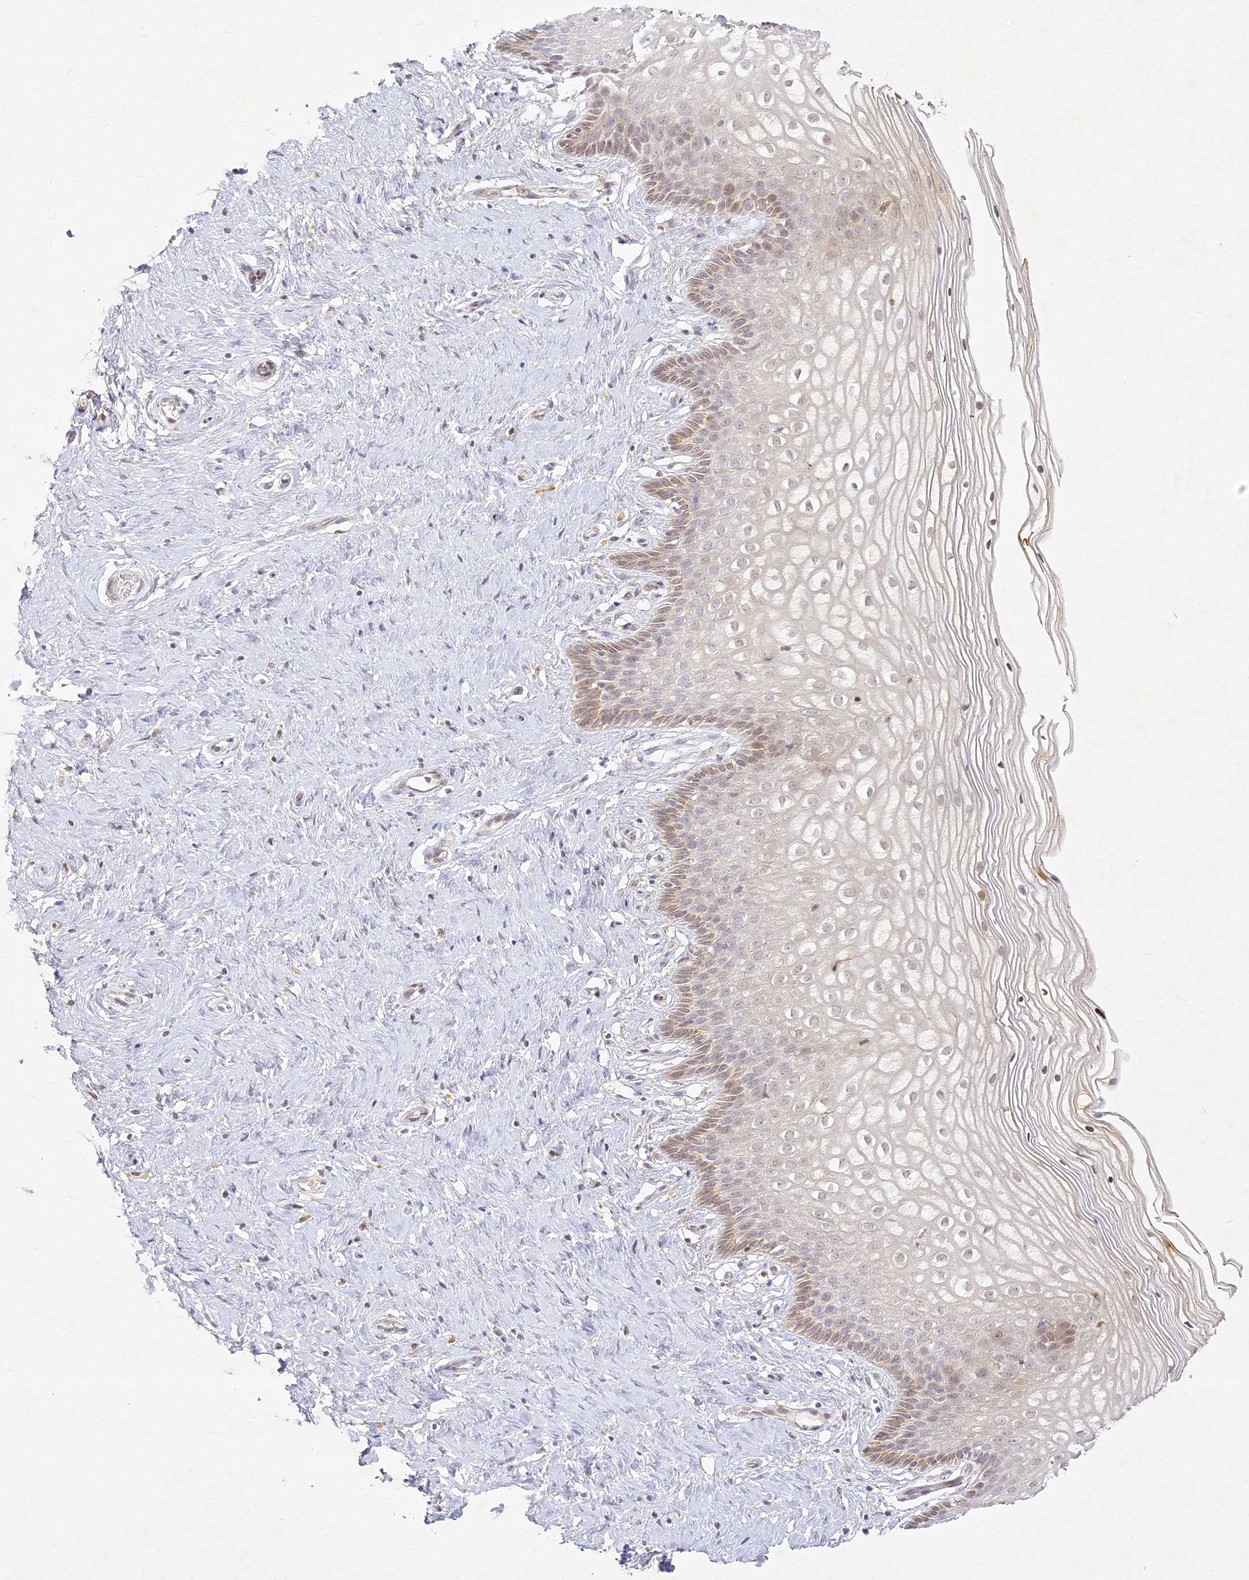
{"staining": {"intensity": "moderate", "quantity": "25%-75%", "location": "cytoplasmic/membranous"}, "tissue": "cervix", "cell_type": "Glandular cells", "image_type": "normal", "snomed": [{"axis": "morphology", "description": "Normal tissue, NOS"}, {"axis": "topography", "description": "Cervix"}], "caption": "IHC micrograph of normal cervix stained for a protein (brown), which demonstrates medium levels of moderate cytoplasmic/membranous positivity in about 25%-75% of glandular cells.", "gene": "SLC30A5", "patient": {"sex": "female", "age": 33}}